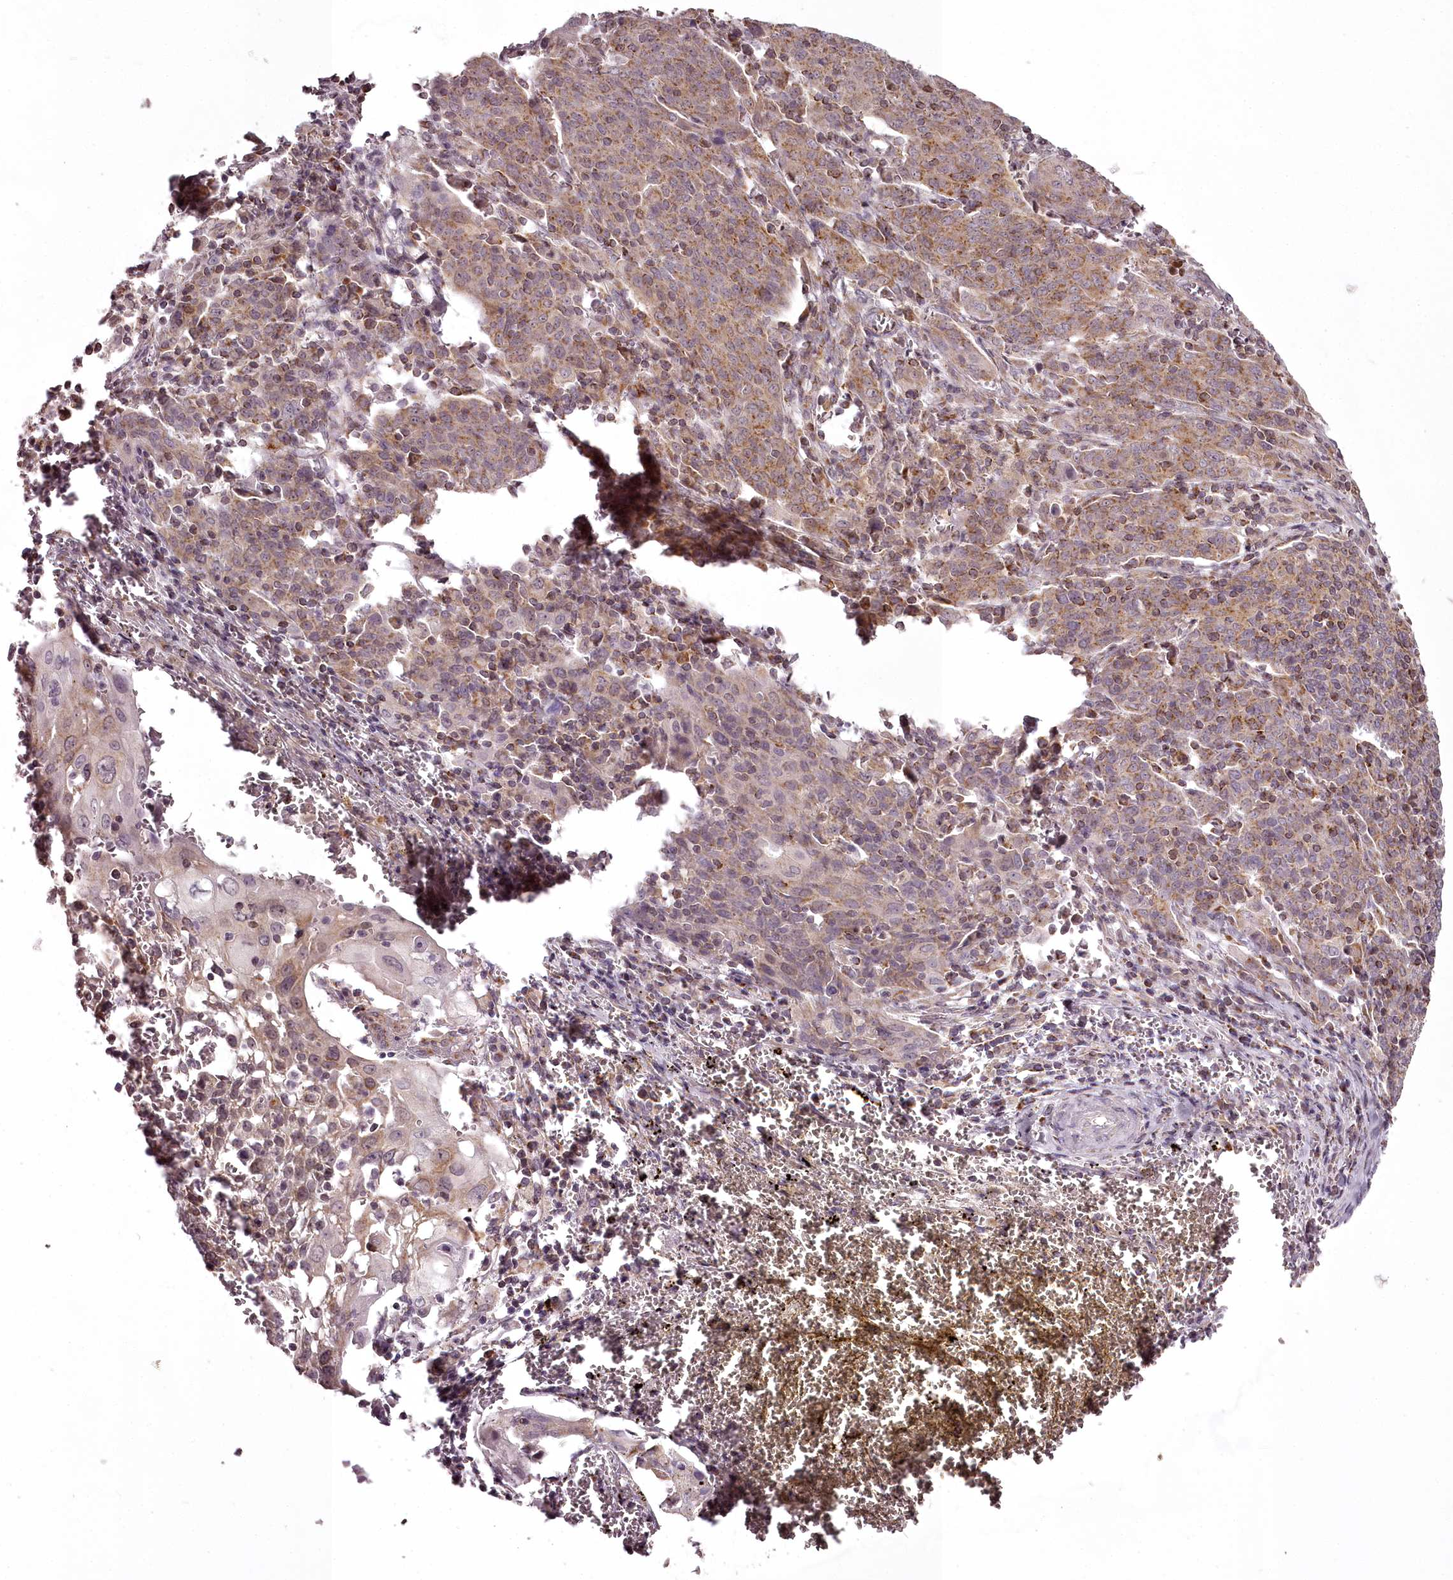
{"staining": {"intensity": "moderate", "quantity": "25%-75%", "location": "cytoplasmic/membranous"}, "tissue": "cervical cancer", "cell_type": "Tumor cells", "image_type": "cancer", "snomed": [{"axis": "morphology", "description": "Squamous cell carcinoma, NOS"}, {"axis": "topography", "description": "Cervix"}], "caption": "Squamous cell carcinoma (cervical) was stained to show a protein in brown. There is medium levels of moderate cytoplasmic/membranous expression in about 25%-75% of tumor cells. Immunohistochemistry (ihc) stains the protein in brown and the nuclei are stained blue.", "gene": "CHCHD2", "patient": {"sex": "female", "age": 67}}